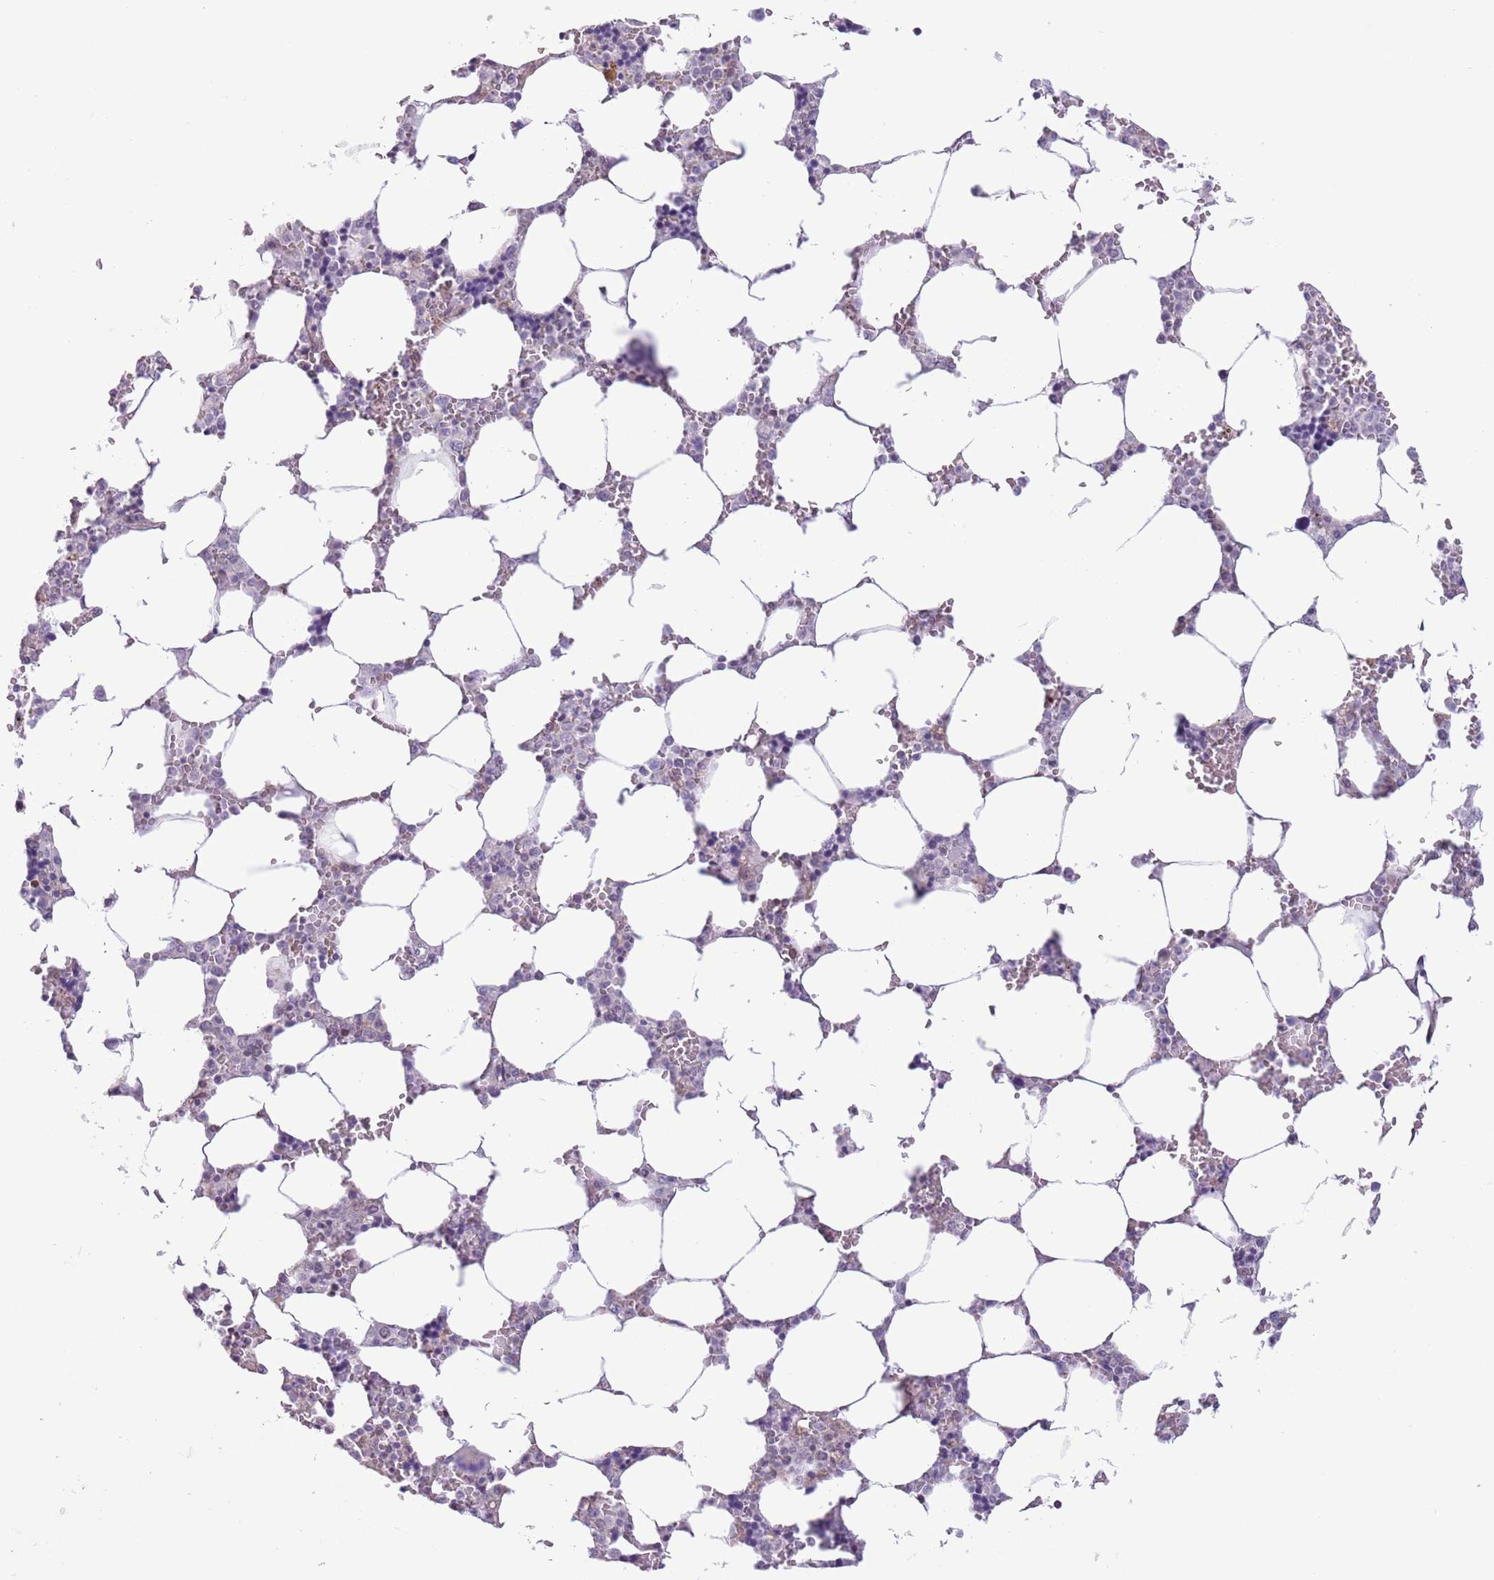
{"staining": {"intensity": "weak", "quantity": "<25%", "location": "cytoplasmic/membranous"}, "tissue": "bone marrow", "cell_type": "Hematopoietic cells", "image_type": "normal", "snomed": [{"axis": "morphology", "description": "Normal tissue, NOS"}, {"axis": "topography", "description": "Bone marrow"}], "caption": "DAB immunohistochemical staining of unremarkable bone marrow reveals no significant staining in hematopoietic cells. (Stains: DAB (3,3'-diaminobenzidine) immunohistochemistry with hematoxylin counter stain, Microscopy: brightfield microscopy at high magnification).", "gene": "ZNF576", "patient": {"sex": "male", "age": 64}}